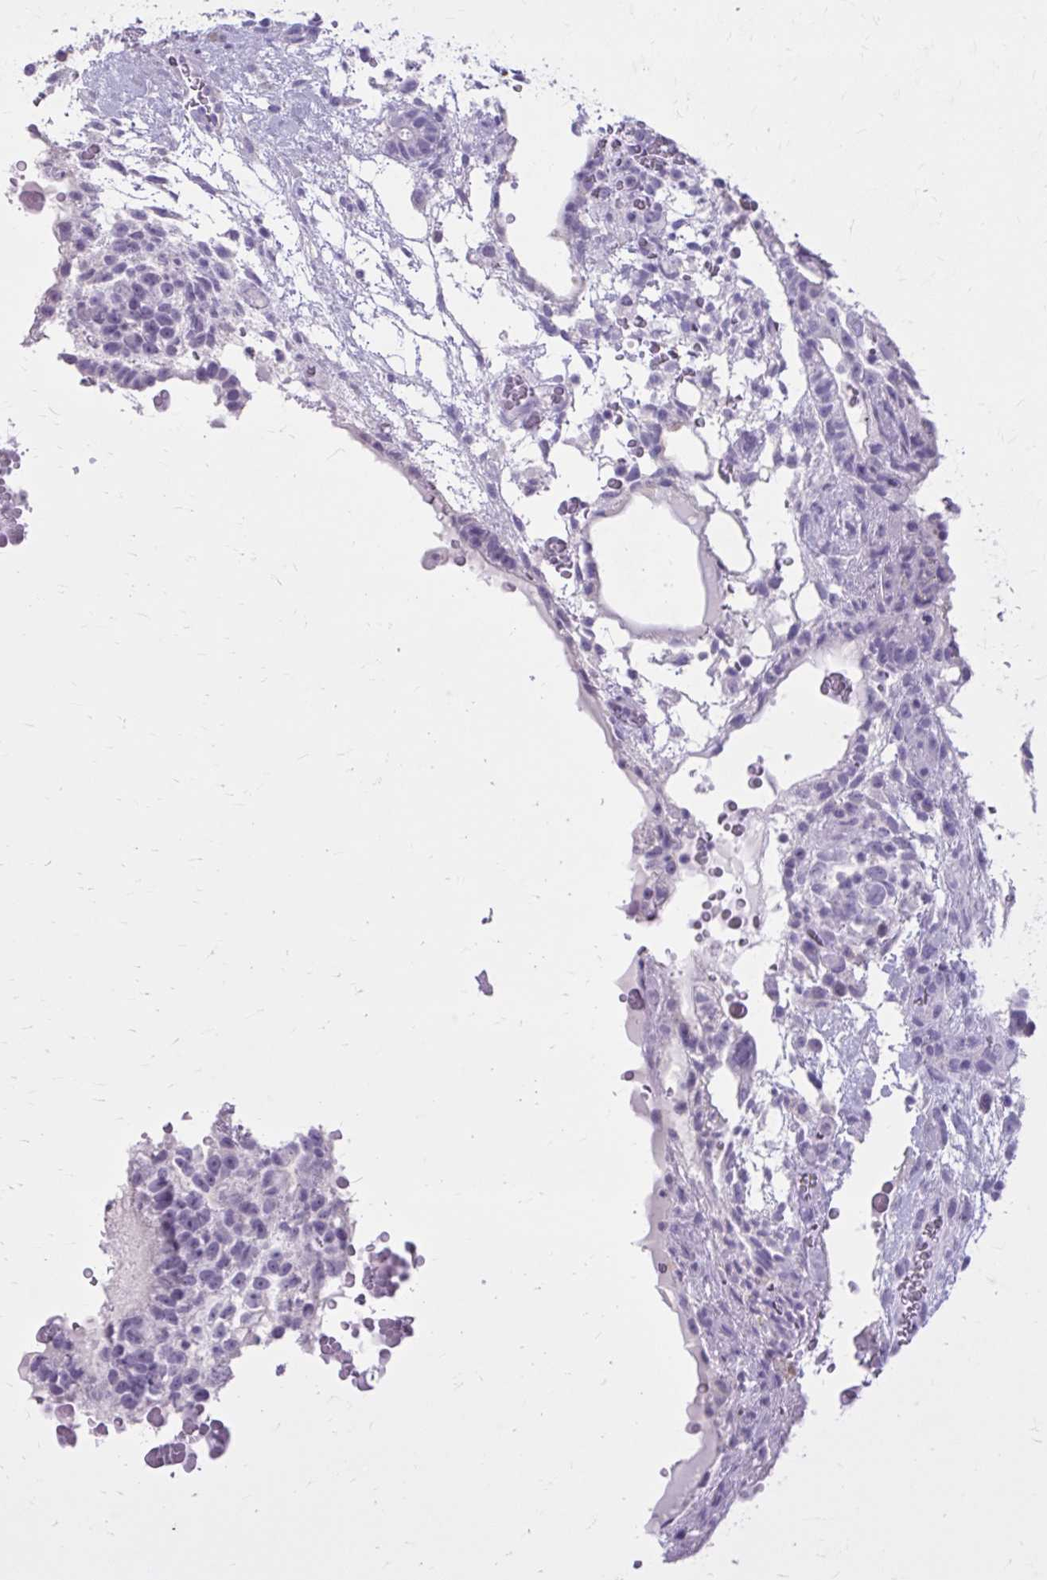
{"staining": {"intensity": "negative", "quantity": "none", "location": "none"}, "tissue": "testis cancer", "cell_type": "Tumor cells", "image_type": "cancer", "snomed": [{"axis": "morphology", "description": "Carcinoma, Embryonal, NOS"}, {"axis": "topography", "description": "Testis"}], "caption": "Tumor cells are negative for brown protein staining in testis cancer (embryonal carcinoma).", "gene": "OR4B1", "patient": {"sex": "male", "age": 32}}